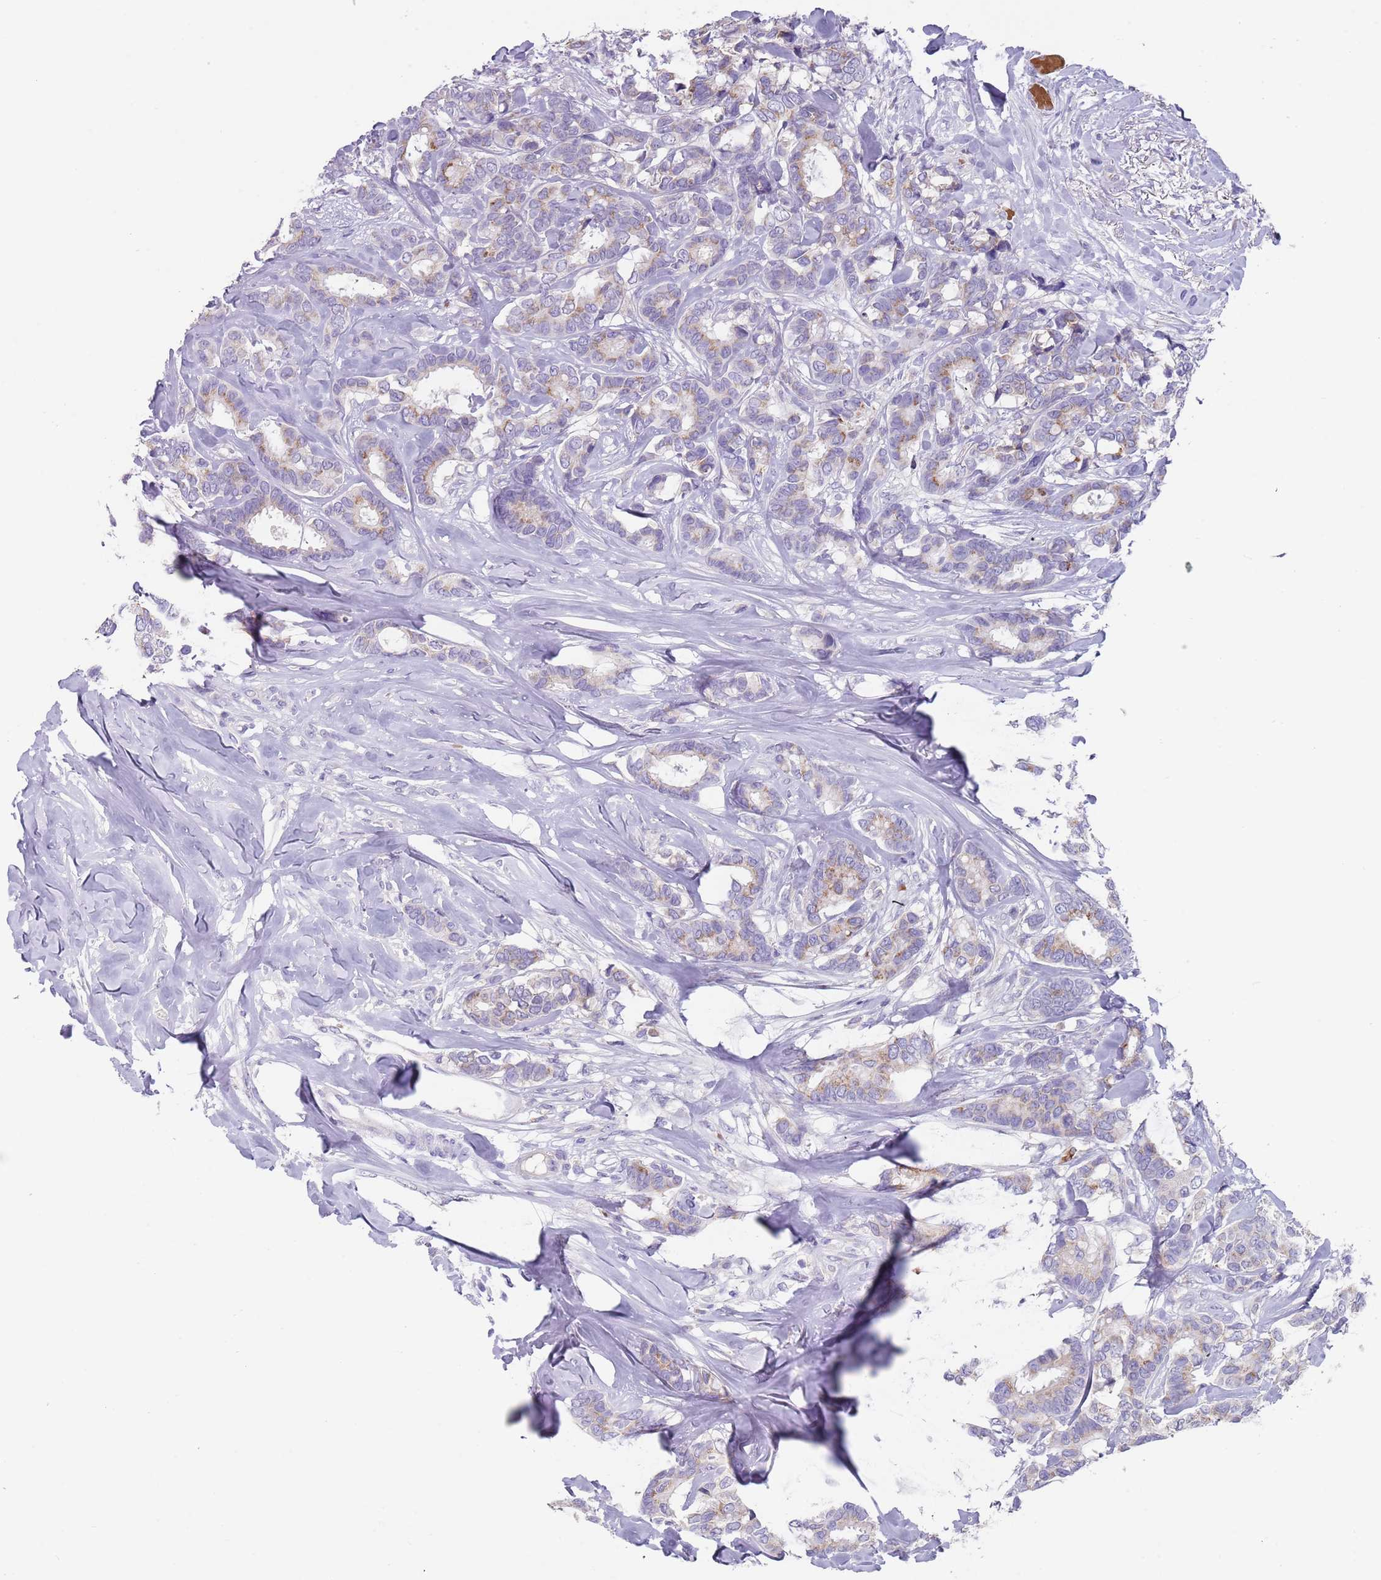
{"staining": {"intensity": "weak", "quantity": "<25%", "location": "cytoplasmic/membranous"}, "tissue": "breast cancer", "cell_type": "Tumor cells", "image_type": "cancer", "snomed": [{"axis": "morphology", "description": "Duct carcinoma"}, {"axis": "topography", "description": "Breast"}], "caption": "A photomicrograph of breast invasive ductal carcinoma stained for a protein shows no brown staining in tumor cells. (Immunohistochemistry (ihc), brightfield microscopy, high magnification).", "gene": "TMEM251", "patient": {"sex": "female", "age": 87}}